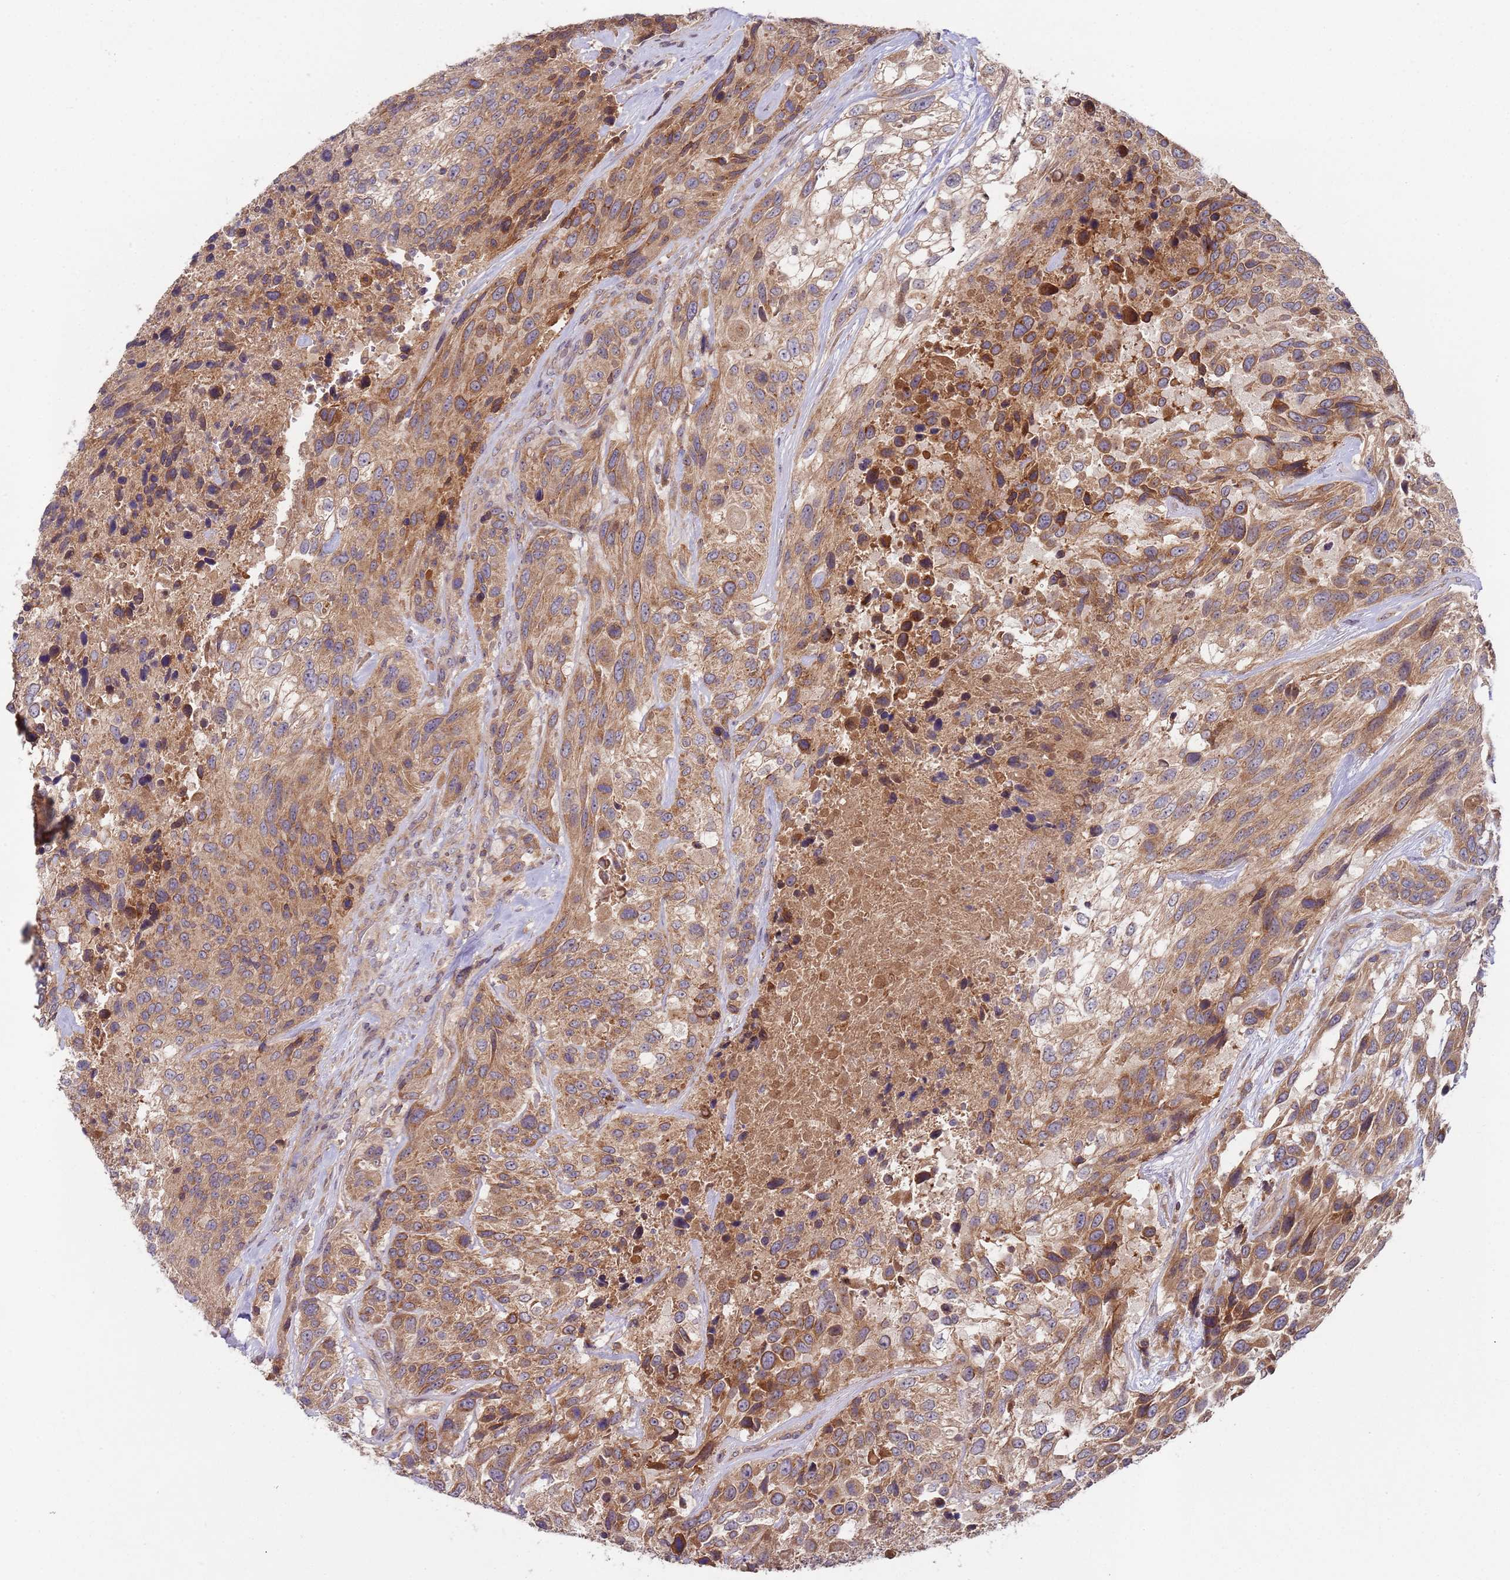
{"staining": {"intensity": "moderate", "quantity": ">75%", "location": "cytoplasmic/membranous"}, "tissue": "urothelial cancer", "cell_type": "Tumor cells", "image_type": "cancer", "snomed": [{"axis": "morphology", "description": "Urothelial carcinoma, High grade"}, {"axis": "topography", "description": "Urinary bladder"}], "caption": "The image exhibits staining of urothelial cancer, revealing moderate cytoplasmic/membranous protein positivity (brown color) within tumor cells. The protein is stained brown, and the nuclei are stained in blue (DAB IHC with brightfield microscopy, high magnification).", "gene": "OR5A2", "patient": {"sex": "female", "age": 70}}